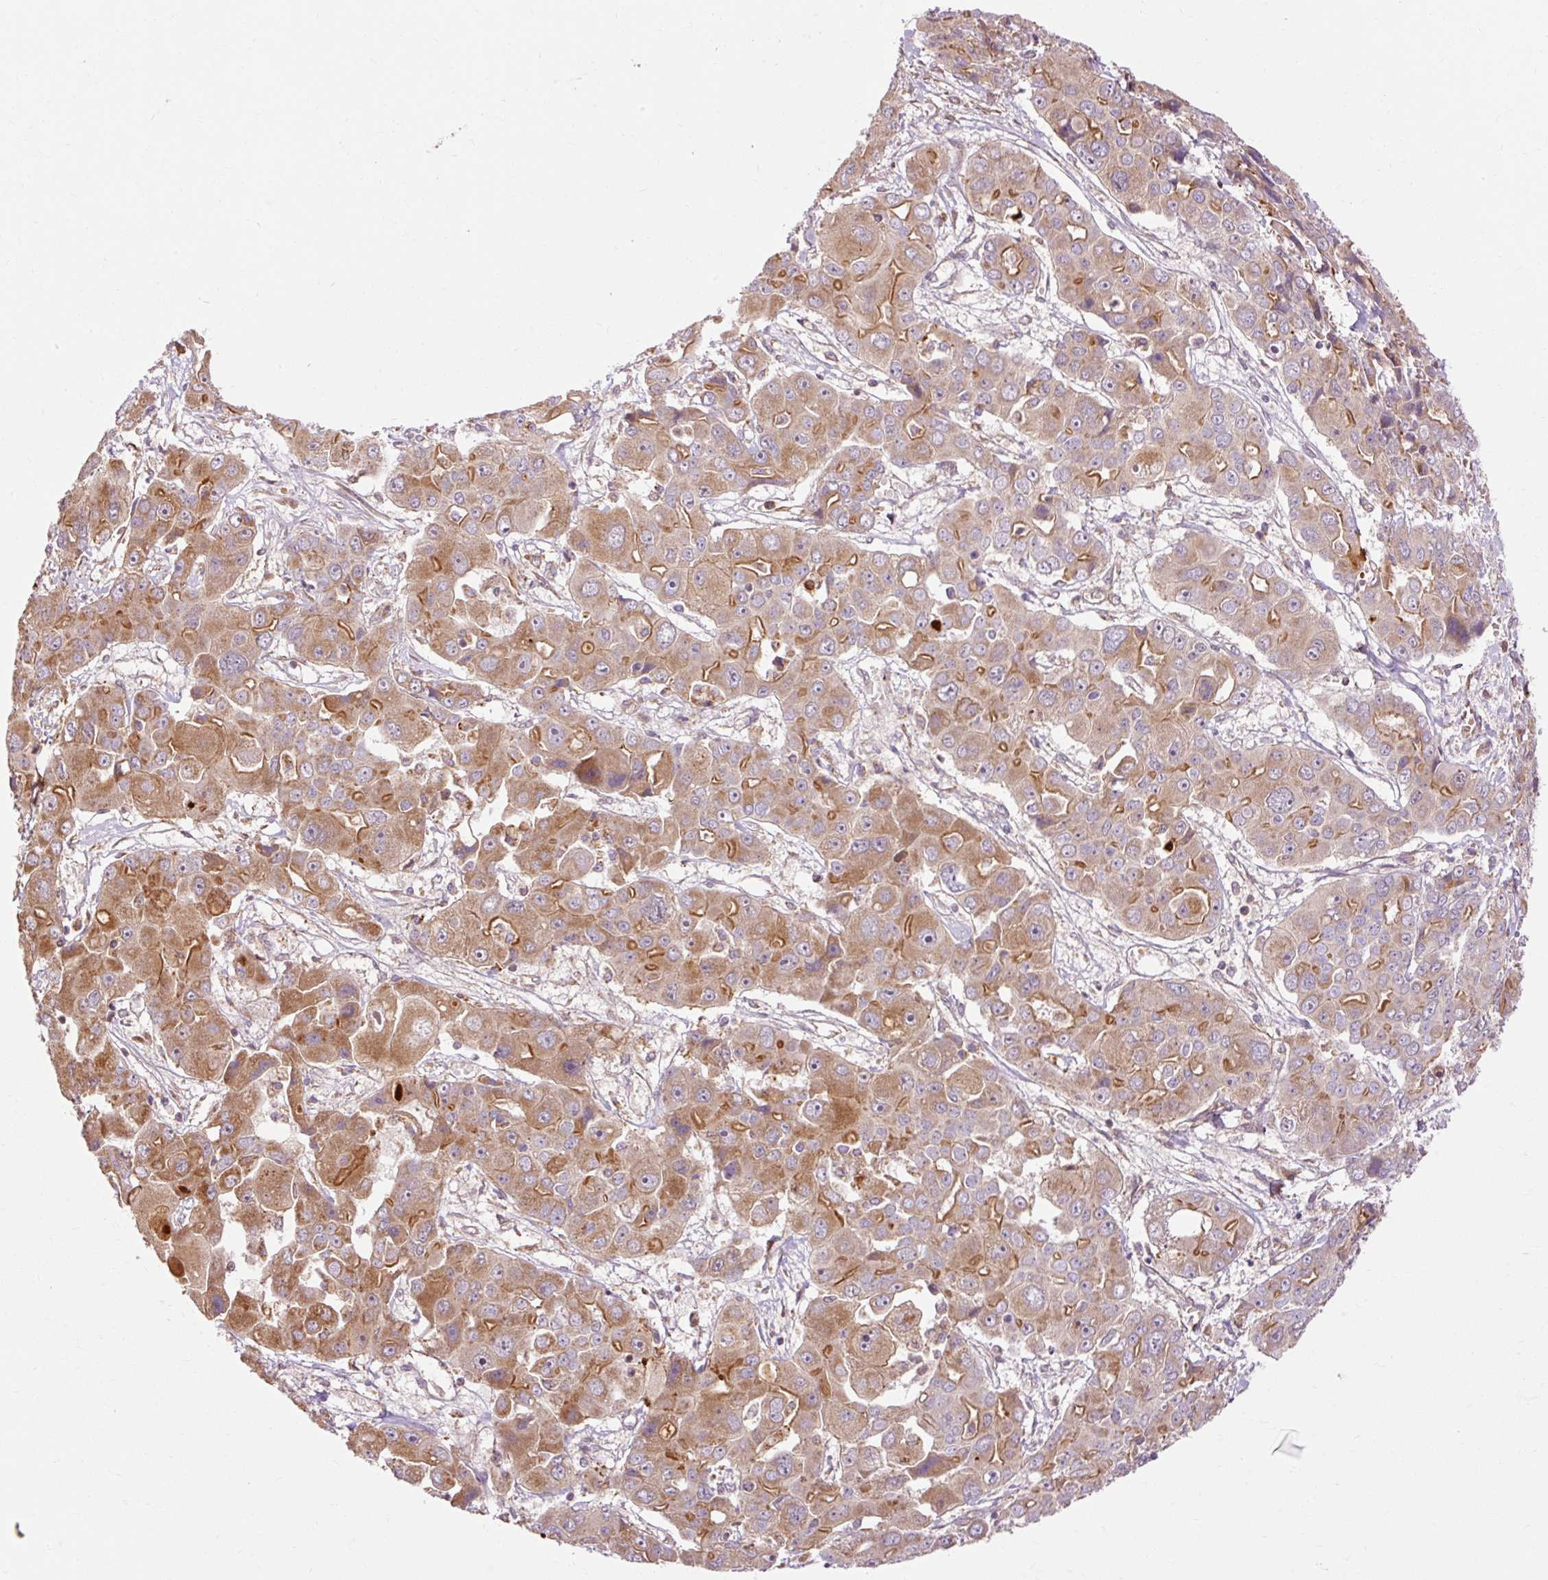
{"staining": {"intensity": "moderate", "quantity": ">75%", "location": "cytoplasmic/membranous"}, "tissue": "liver cancer", "cell_type": "Tumor cells", "image_type": "cancer", "snomed": [{"axis": "morphology", "description": "Cholangiocarcinoma"}, {"axis": "topography", "description": "Liver"}], "caption": "Human liver cancer (cholangiocarcinoma) stained with a protein marker reveals moderate staining in tumor cells.", "gene": "RIPOR3", "patient": {"sex": "male", "age": 67}}